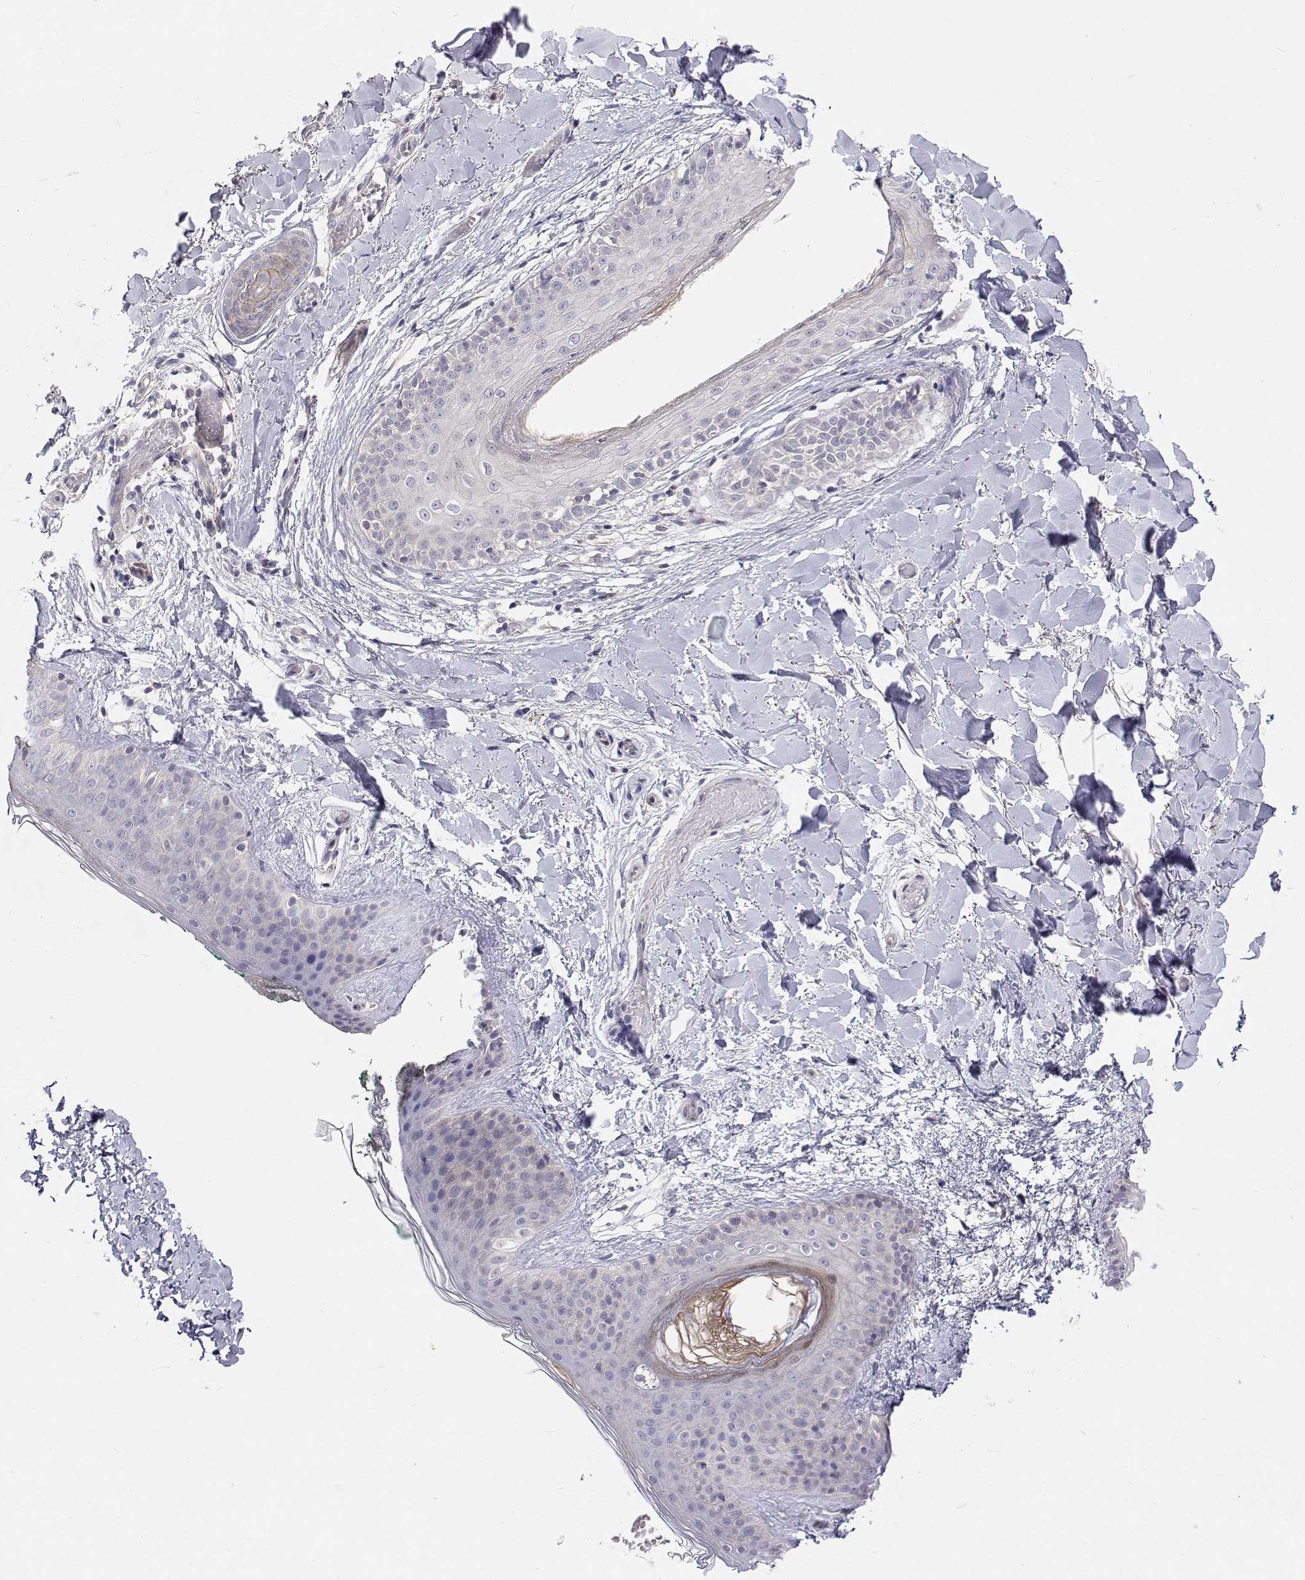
{"staining": {"intensity": "negative", "quantity": "none", "location": "none"}, "tissue": "skin", "cell_type": "Fibroblasts", "image_type": "normal", "snomed": [{"axis": "morphology", "description": "Normal tissue, NOS"}, {"axis": "topography", "description": "Skin"}], "caption": "Immunohistochemical staining of benign human skin shows no significant expression in fibroblasts. The staining is performed using DAB (3,3'-diaminobenzidine) brown chromogen with nuclei counter-stained in using hematoxylin.", "gene": "MYPN", "patient": {"sex": "female", "age": 34}}